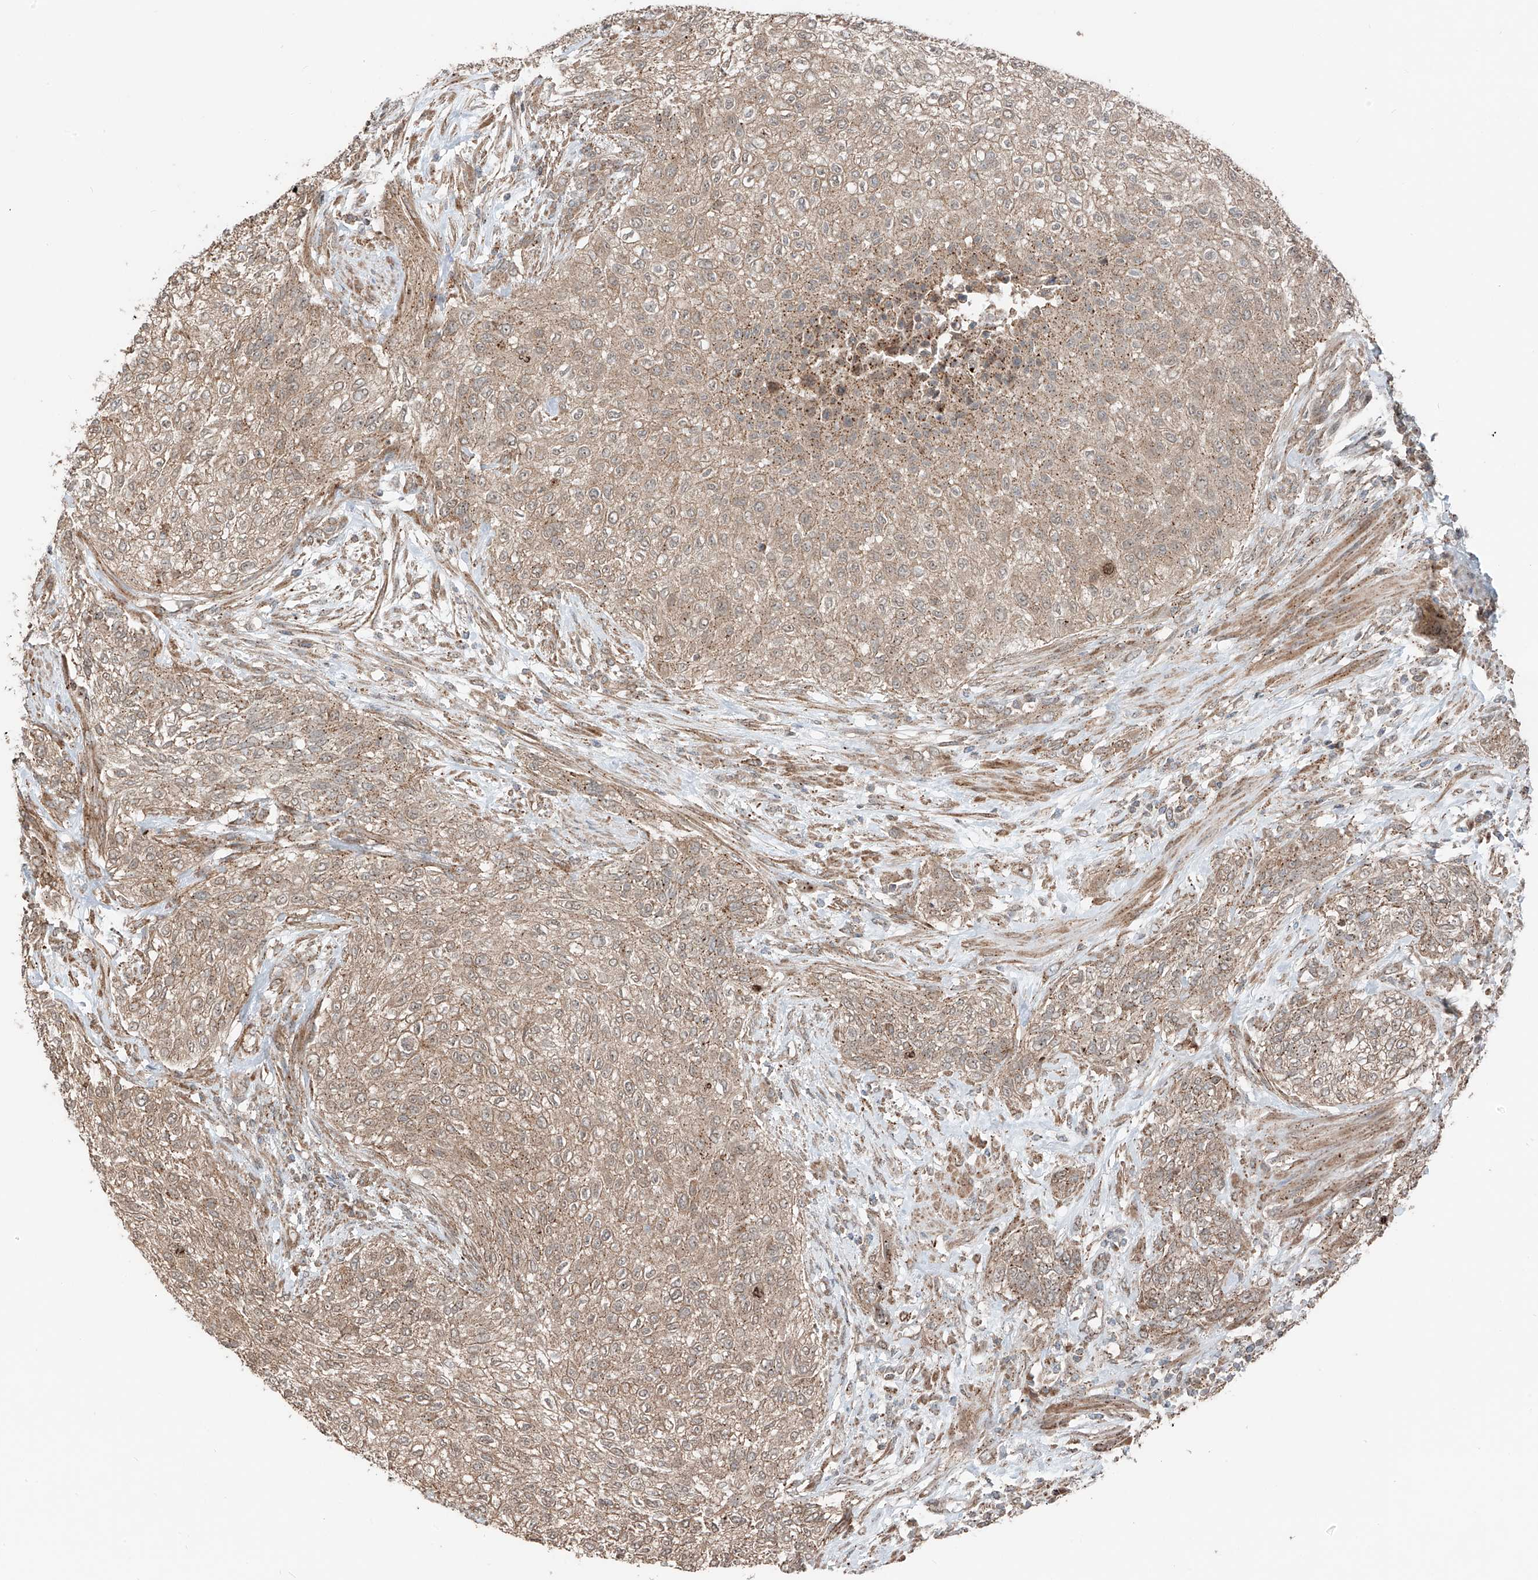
{"staining": {"intensity": "weak", "quantity": ">75%", "location": "cytoplasmic/membranous"}, "tissue": "urothelial cancer", "cell_type": "Tumor cells", "image_type": "cancer", "snomed": [{"axis": "morphology", "description": "Urothelial carcinoma, High grade"}, {"axis": "topography", "description": "Urinary bladder"}], "caption": "Protein expression by immunohistochemistry (IHC) displays weak cytoplasmic/membranous staining in about >75% of tumor cells in urothelial cancer.", "gene": "CEP162", "patient": {"sex": "male", "age": 35}}